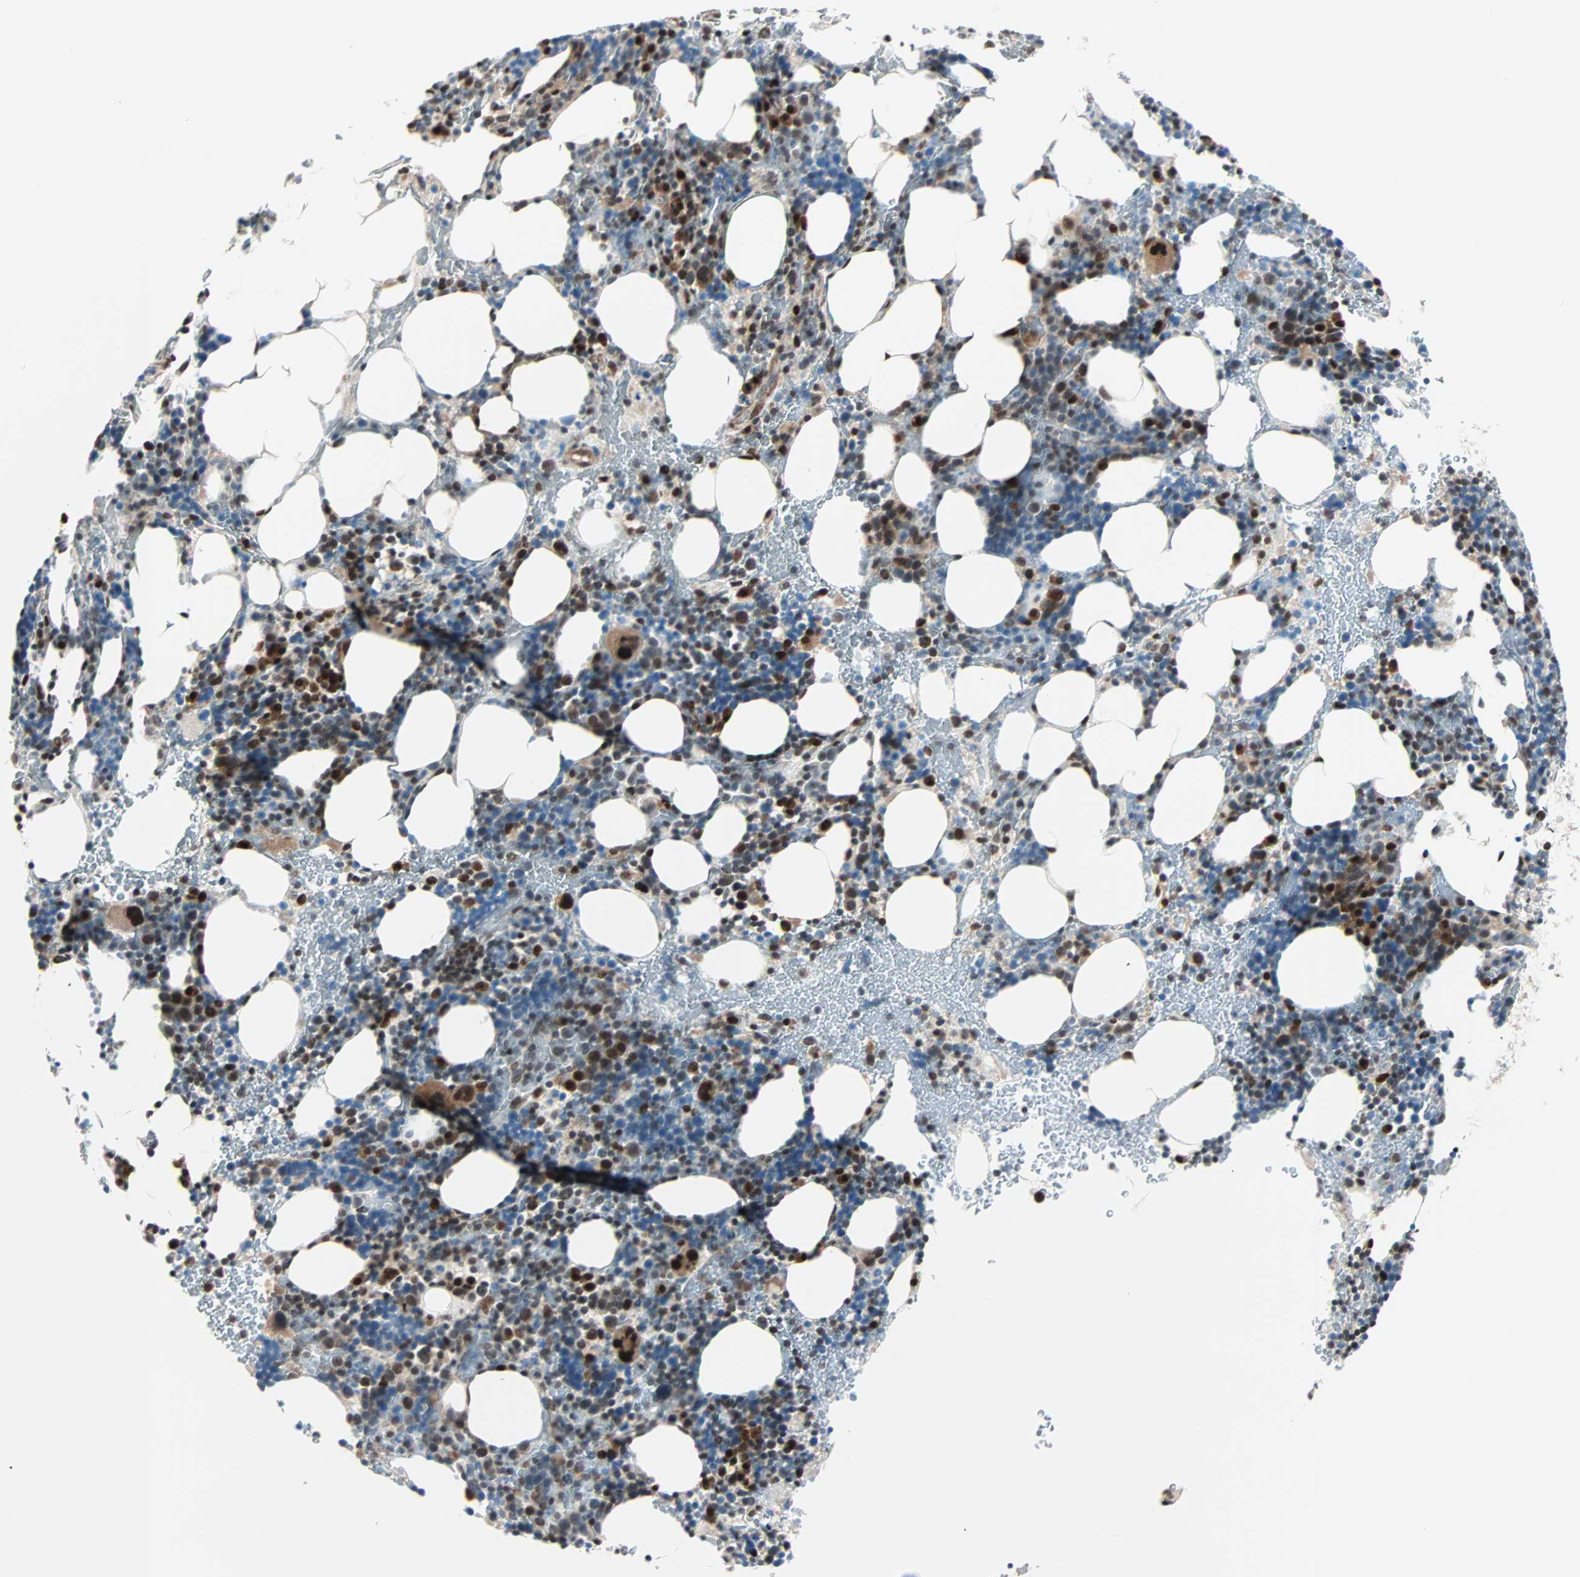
{"staining": {"intensity": "strong", "quantity": "25%-75%", "location": "cytoplasmic/membranous,nuclear"}, "tissue": "bone marrow", "cell_type": "Hematopoietic cells", "image_type": "normal", "snomed": [{"axis": "morphology", "description": "Normal tissue, NOS"}, {"axis": "topography", "description": "Bone marrow"}], "caption": "Strong cytoplasmic/membranous,nuclear staining is appreciated in about 25%-75% of hematopoietic cells in normal bone marrow.", "gene": "CBX4", "patient": {"sex": "male", "age": 86}}